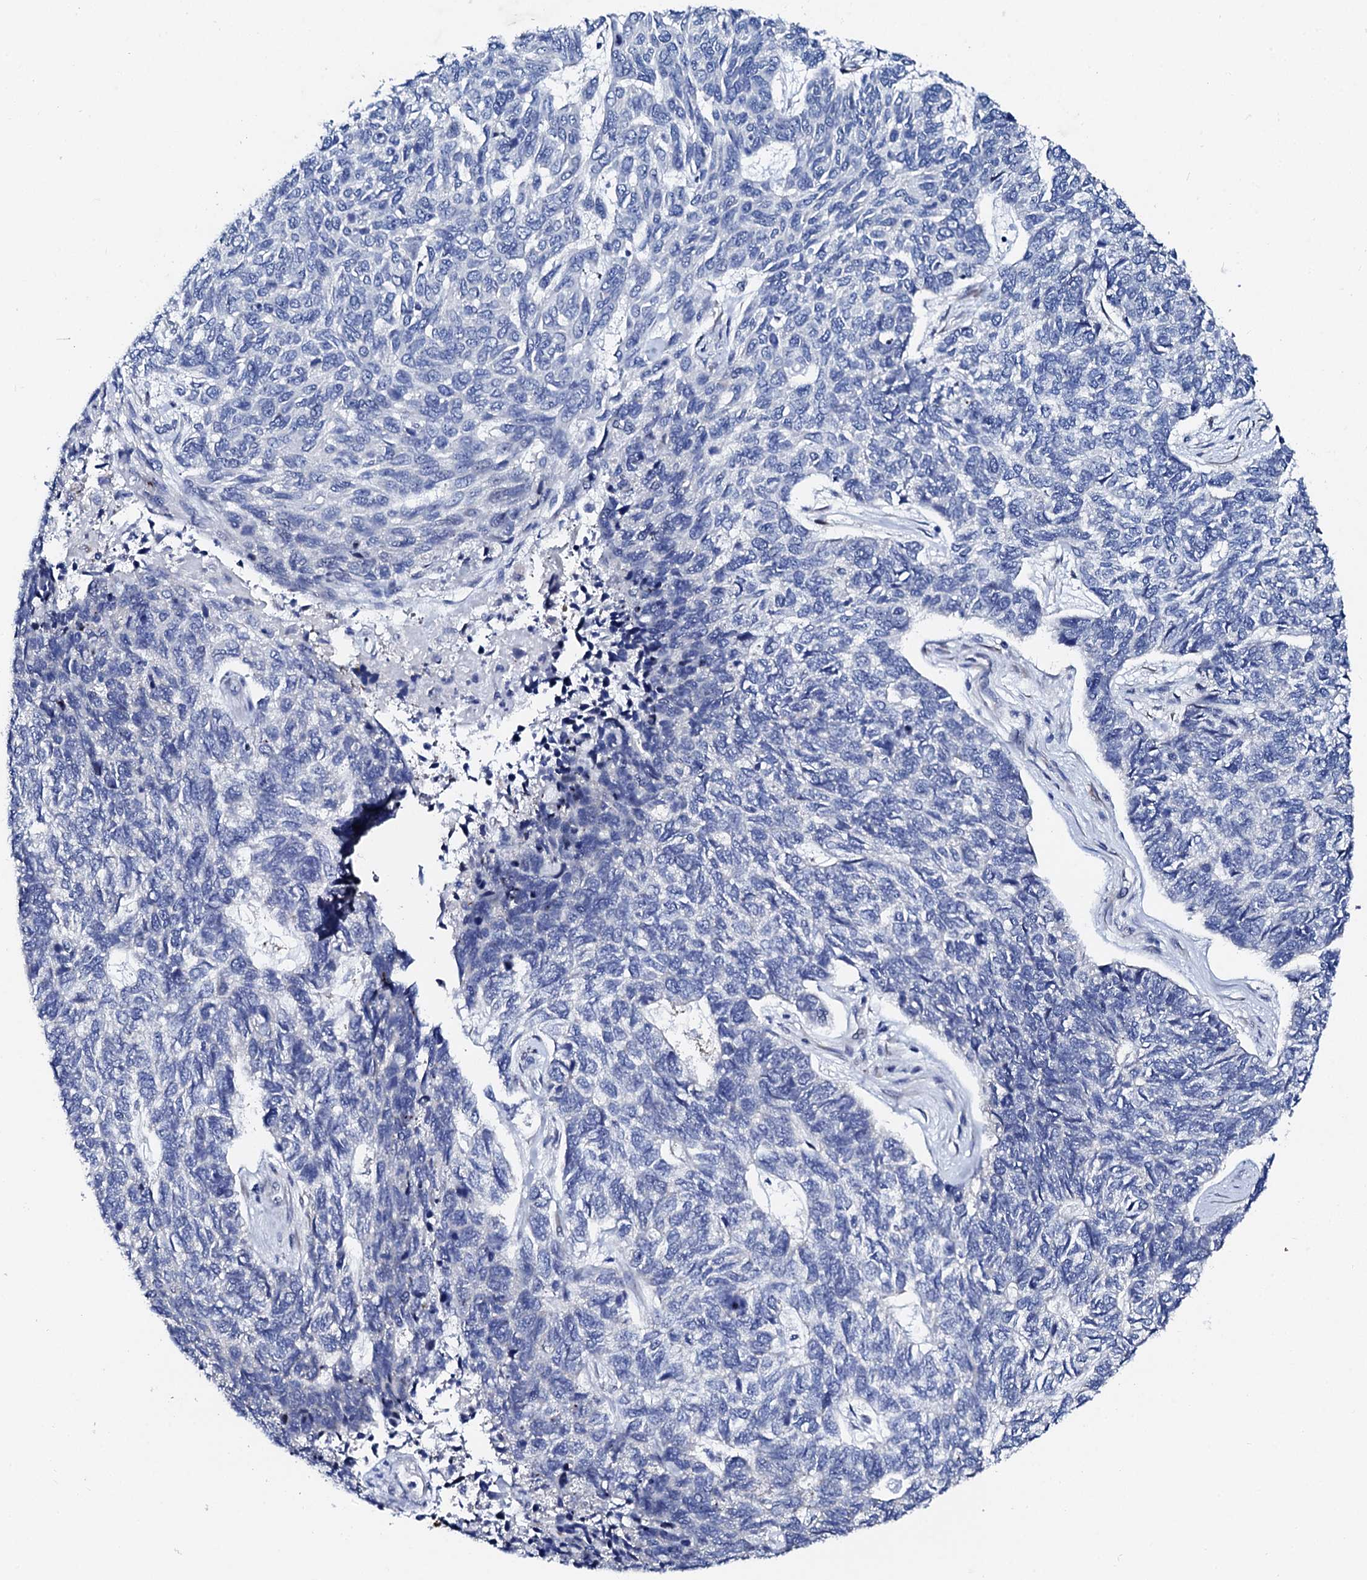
{"staining": {"intensity": "negative", "quantity": "none", "location": "none"}, "tissue": "skin cancer", "cell_type": "Tumor cells", "image_type": "cancer", "snomed": [{"axis": "morphology", "description": "Basal cell carcinoma"}, {"axis": "topography", "description": "Skin"}], "caption": "IHC micrograph of neoplastic tissue: human skin cancer stained with DAB demonstrates no significant protein expression in tumor cells.", "gene": "TRDN", "patient": {"sex": "female", "age": 65}}